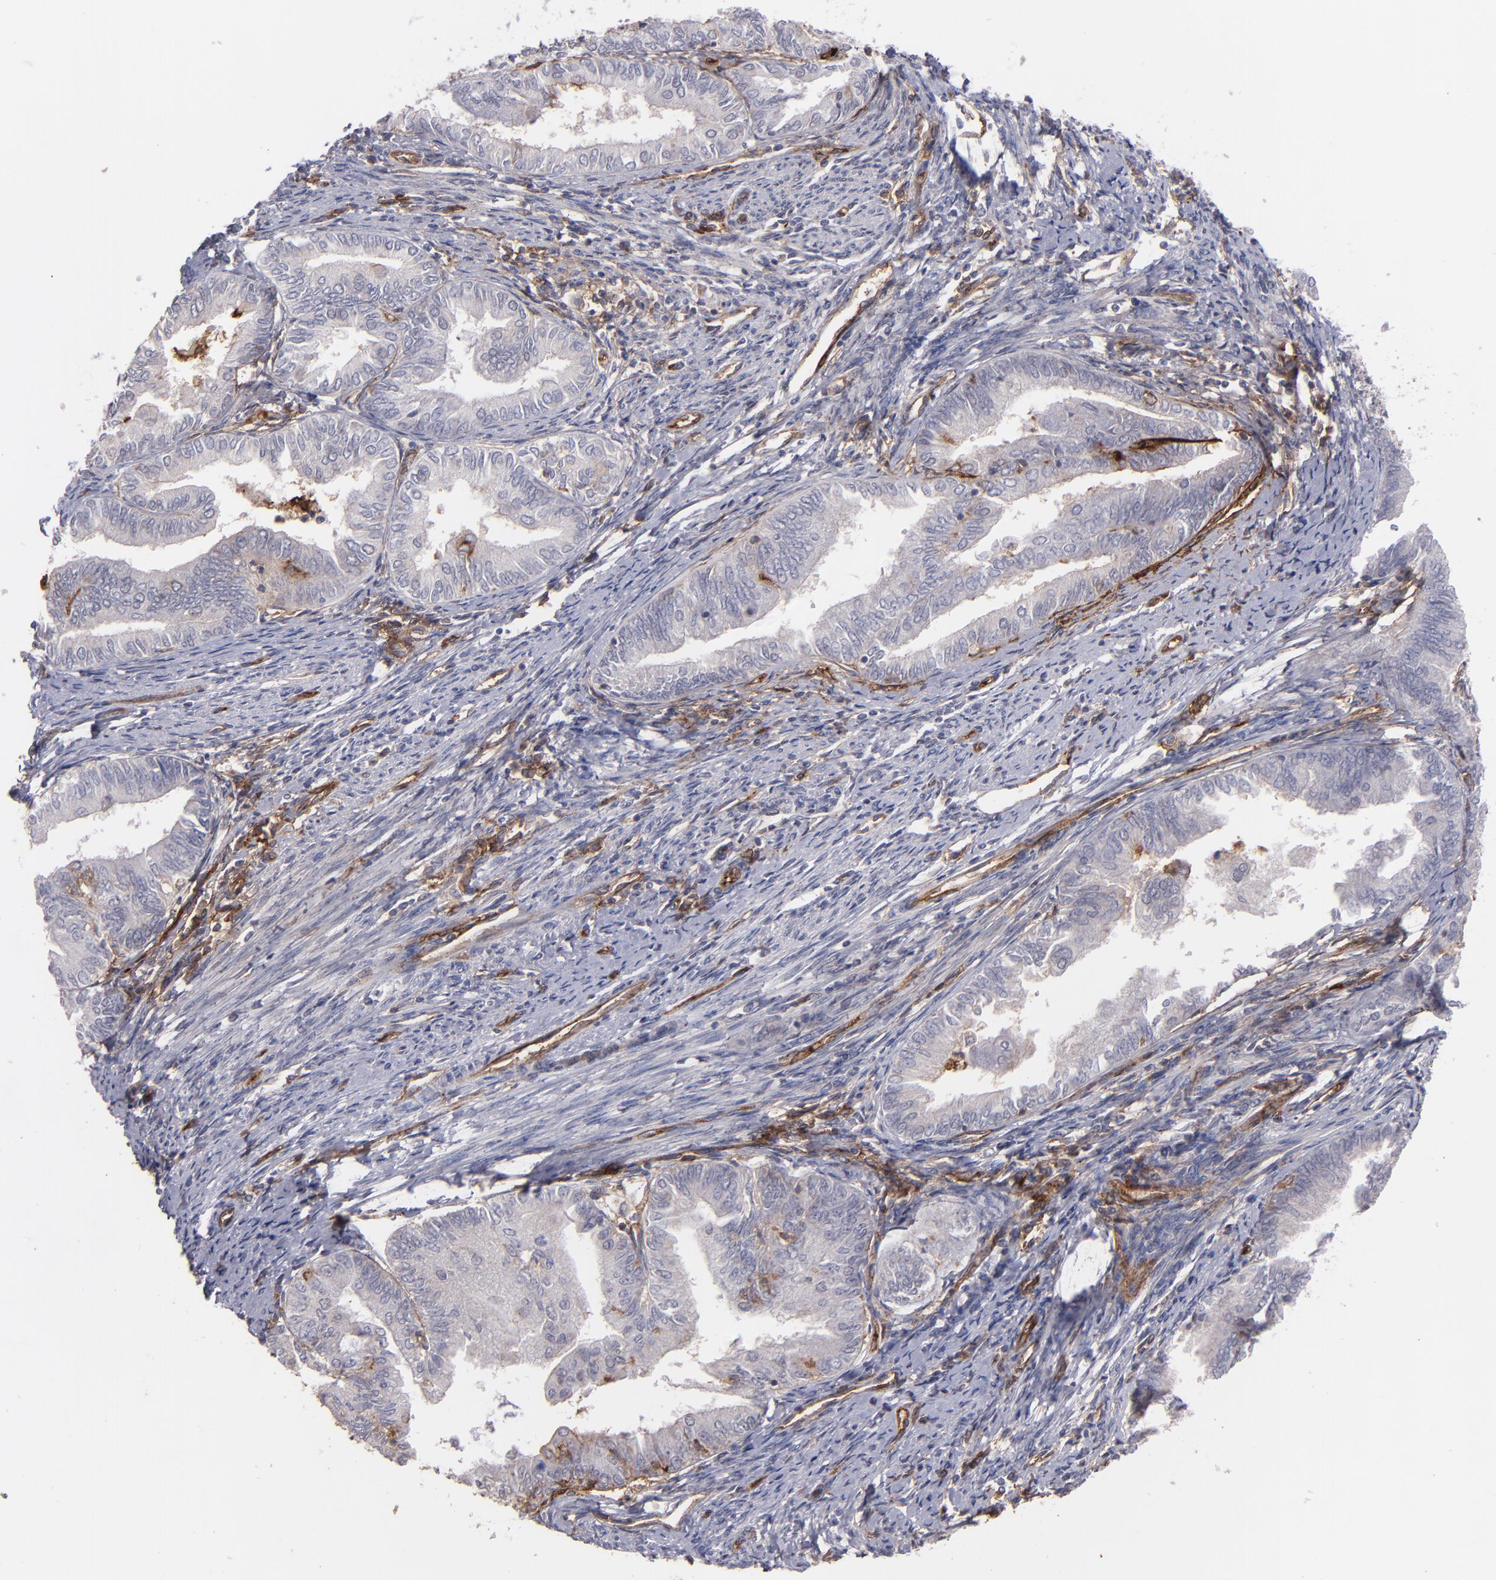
{"staining": {"intensity": "negative", "quantity": "none", "location": "none"}, "tissue": "endometrial cancer", "cell_type": "Tumor cells", "image_type": "cancer", "snomed": [{"axis": "morphology", "description": "Adenocarcinoma, NOS"}, {"axis": "topography", "description": "Endometrium"}], "caption": "IHC of human endometrial adenocarcinoma demonstrates no staining in tumor cells.", "gene": "ICAM1", "patient": {"sex": "female", "age": 66}}